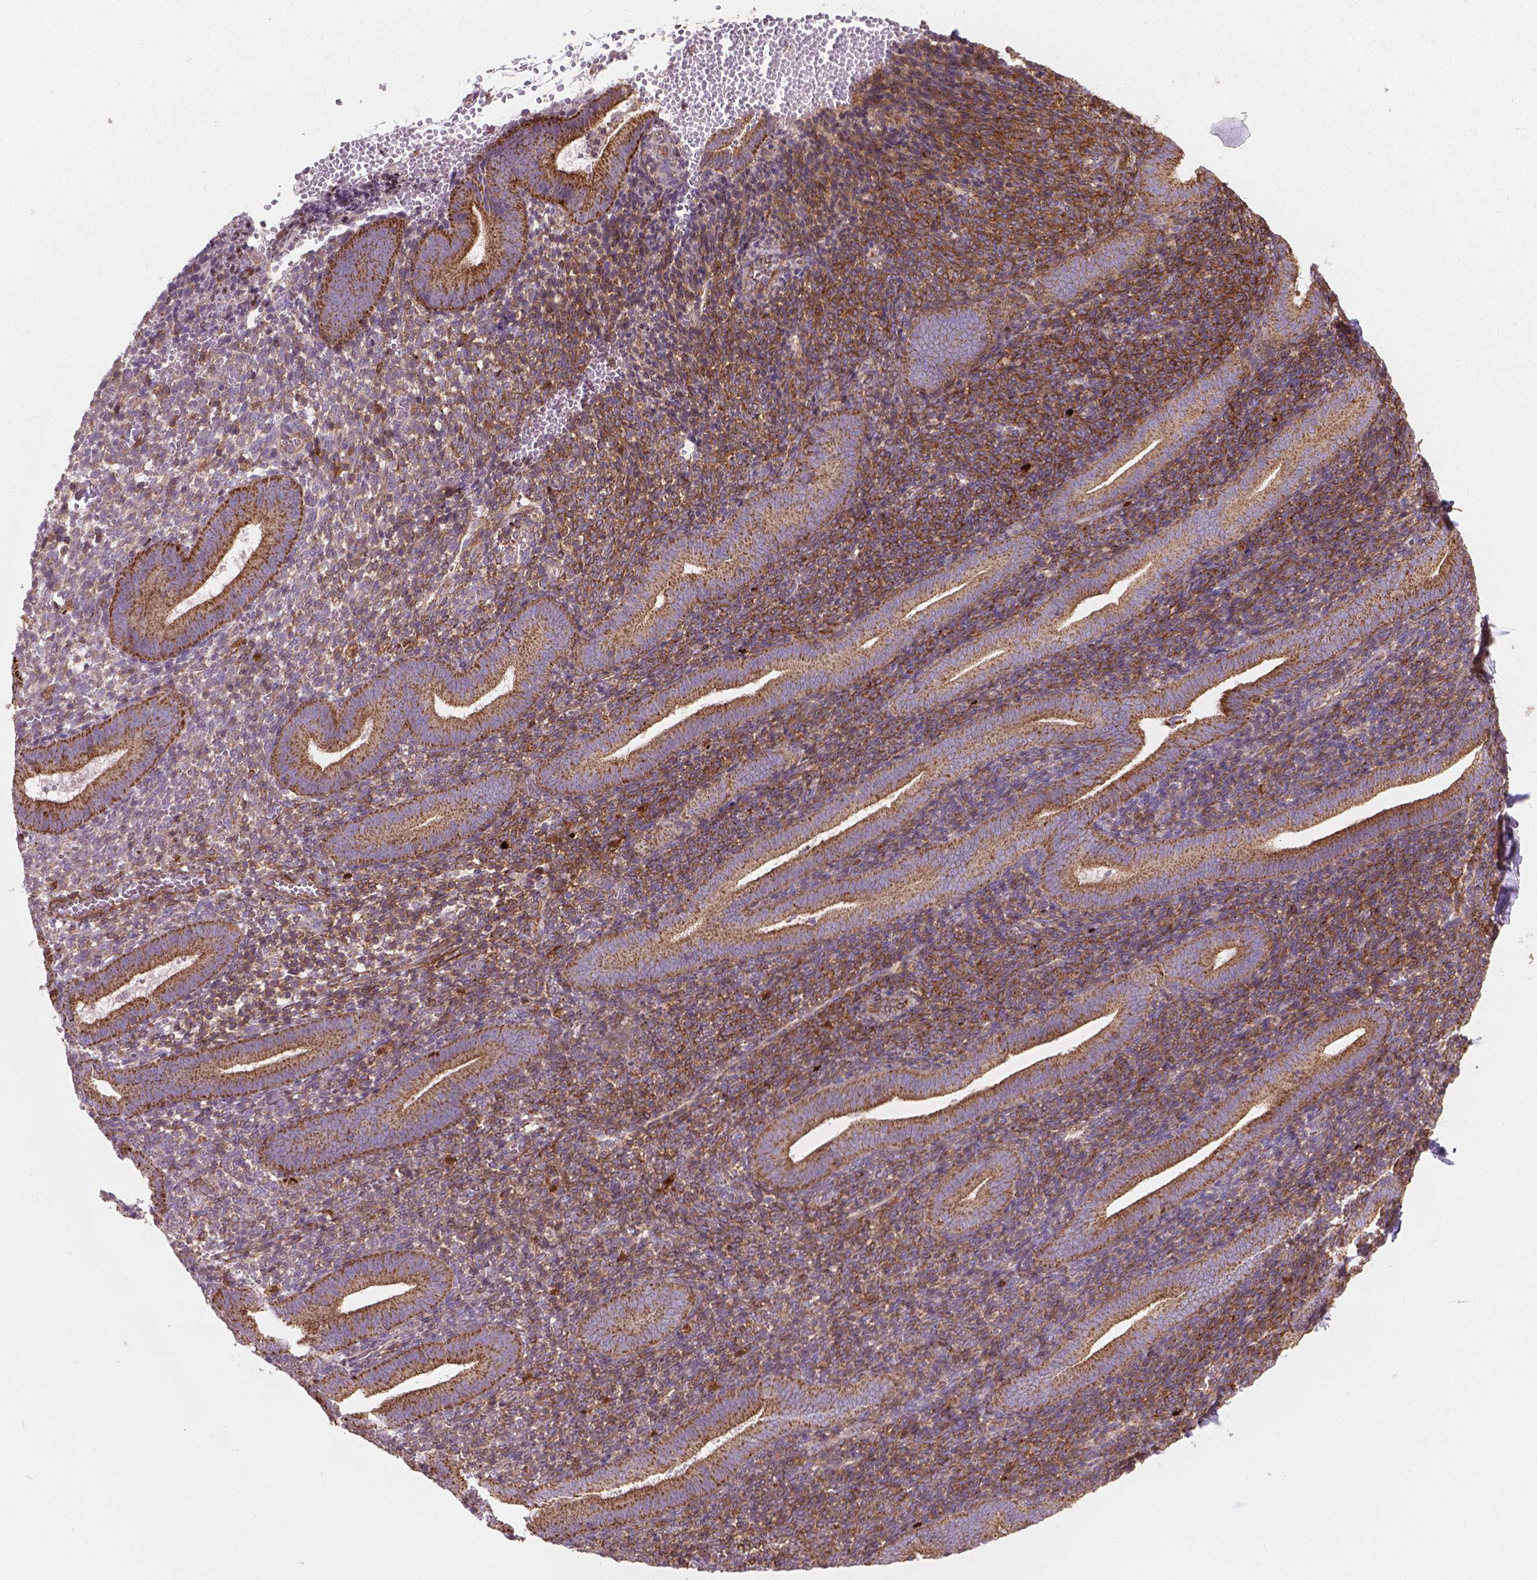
{"staining": {"intensity": "moderate", "quantity": ">75%", "location": "cytoplasmic/membranous"}, "tissue": "endometrium", "cell_type": "Cells in endometrial stroma", "image_type": "normal", "snomed": [{"axis": "morphology", "description": "Normal tissue, NOS"}, {"axis": "topography", "description": "Endometrium"}], "caption": "Endometrium stained with IHC exhibits moderate cytoplasmic/membranous expression in approximately >75% of cells in endometrial stroma.", "gene": "TCAF1", "patient": {"sex": "female", "age": 25}}